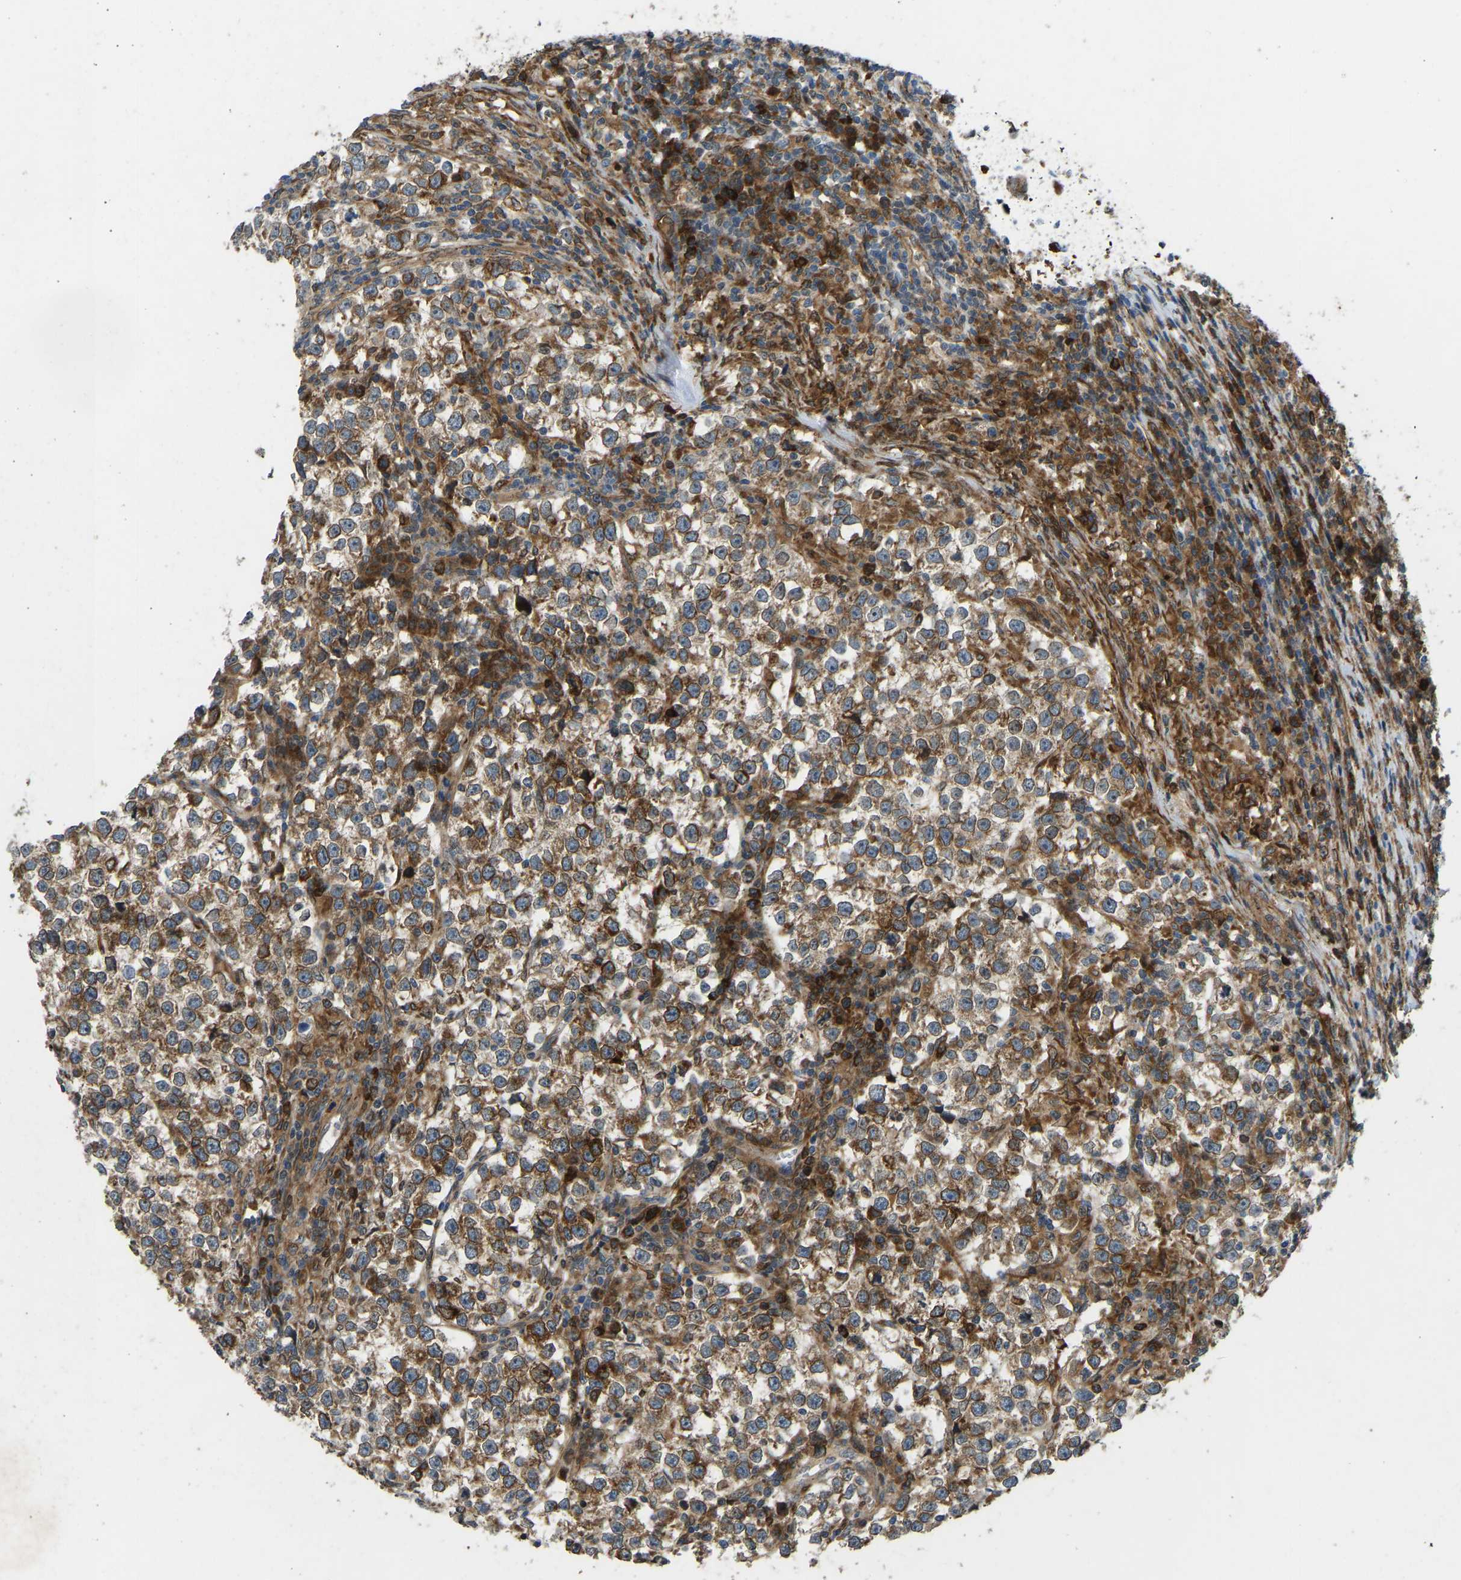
{"staining": {"intensity": "moderate", "quantity": ">75%", "location": "cytoplasmic/membranous"}, "tissue": "testis cancer", "cell_type": "Tumor cells", "image_type": "cancer", "snomed": [{"axis": "morphology", "description": "Normal tissue, NOS"}, {"axis": "morphology", "description": "Seminoma, NOS"}, {"axis": "topography", "description": "Testis"}], "caption": "High-power microscopy captured an immunohistochemistry image of testis cancer (seminoma), revealing moderate cytoplasmic/membranous expression in about >75% of tumor cells.", "gene": "OS9", "patient": {"sex": "male", "age": 43}}